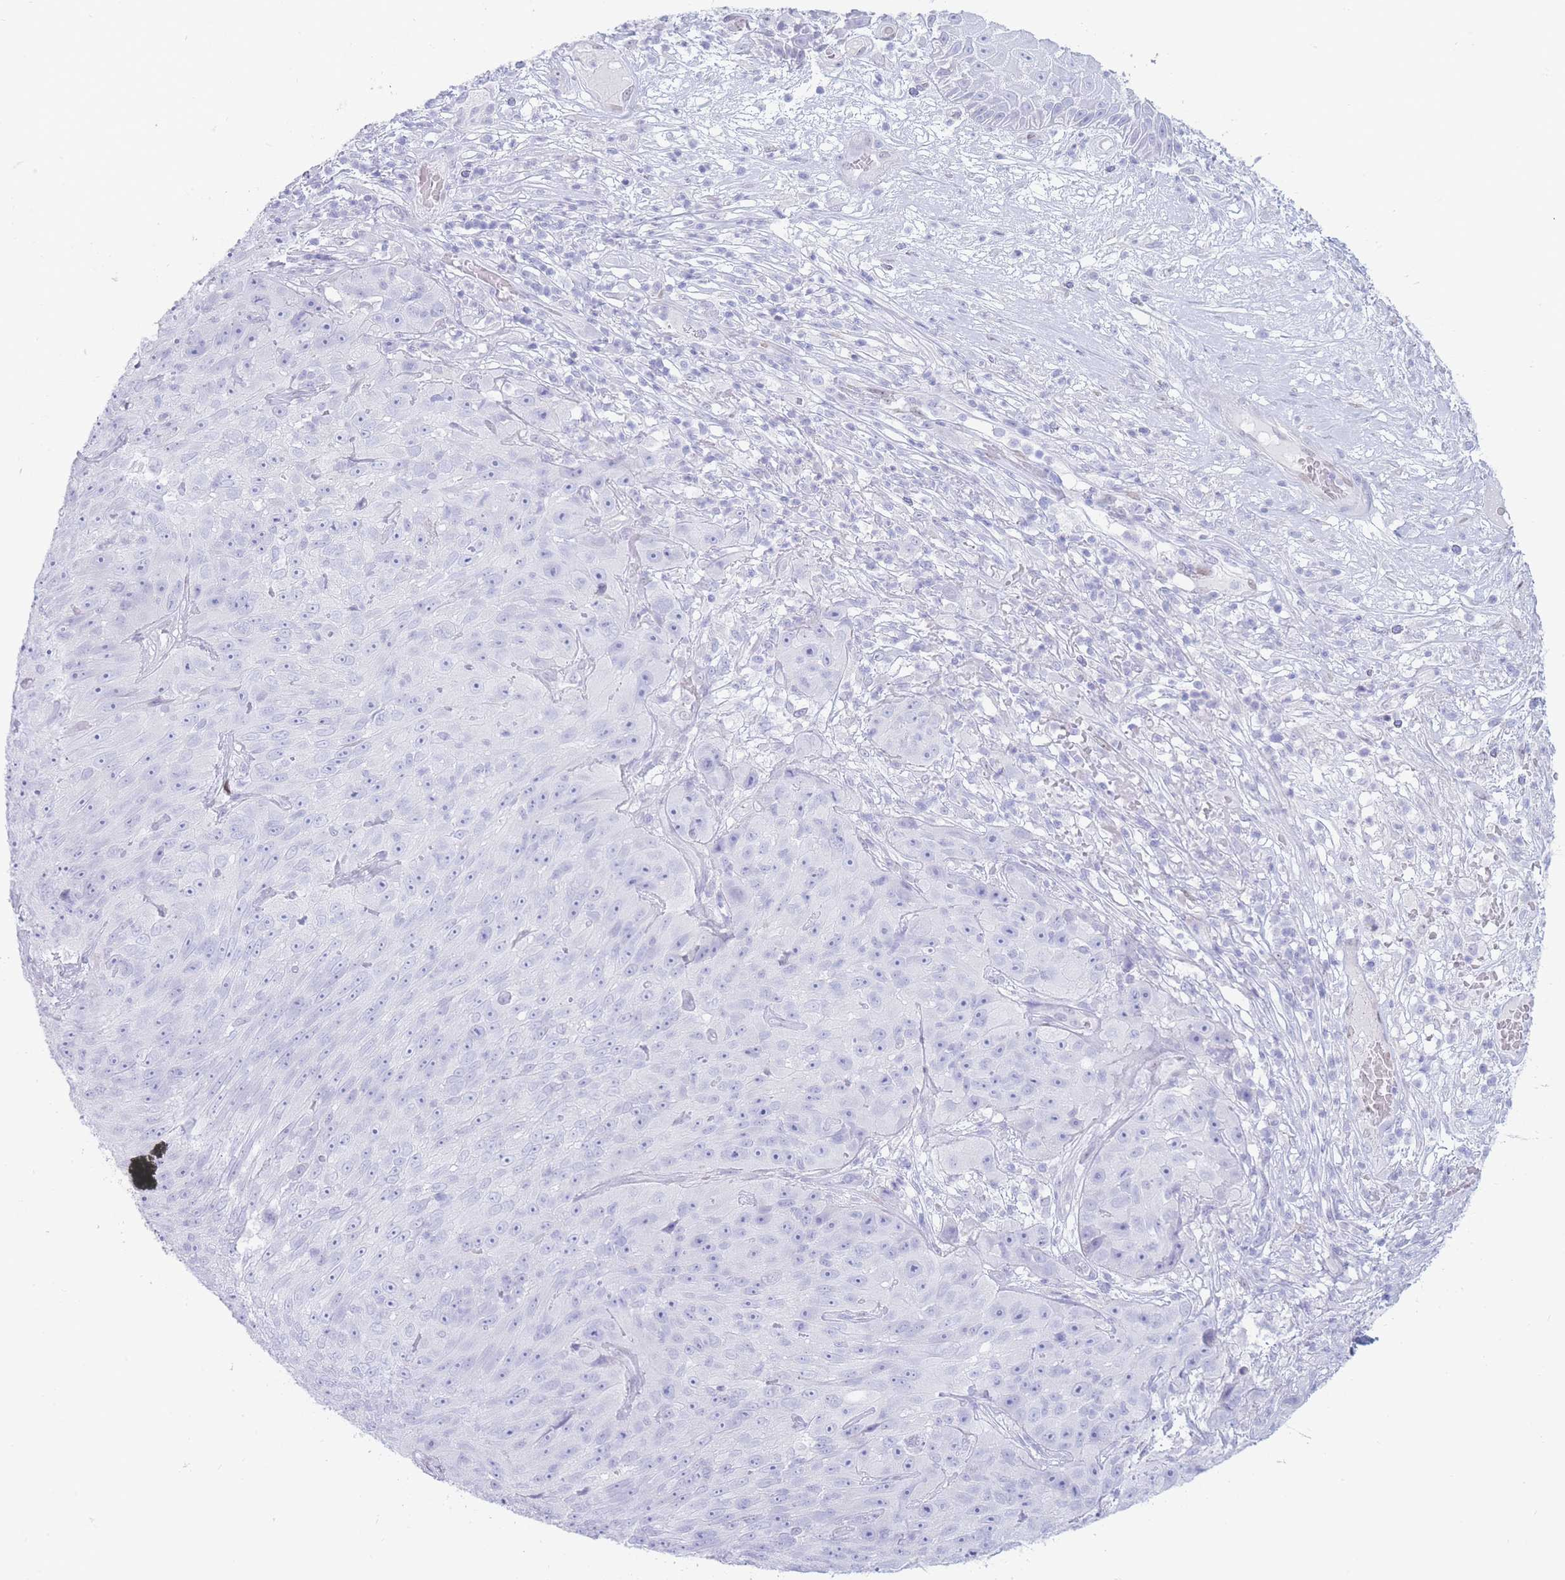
{"staining": {"intensity": "negative", "quantity": "none", "location": "none"}, "tissue": "skin cancer", "cell_type": "Tumor cells", "image_type": "cancer", "snomed": [{"axis": "morphology", "description": "Squamous cell carcinoma, NOS"}, {"axis": "topography", "description": "Skin"}], "caption": "Immunohistochemistry micrograph of neoplastic tissue: human squamous cell carcinoma (skin) stained with DAB reveals no significant protein positivity in tumor cells.", "gene": "PSMB5", "patient": {"sex": "female", "age": 87}}